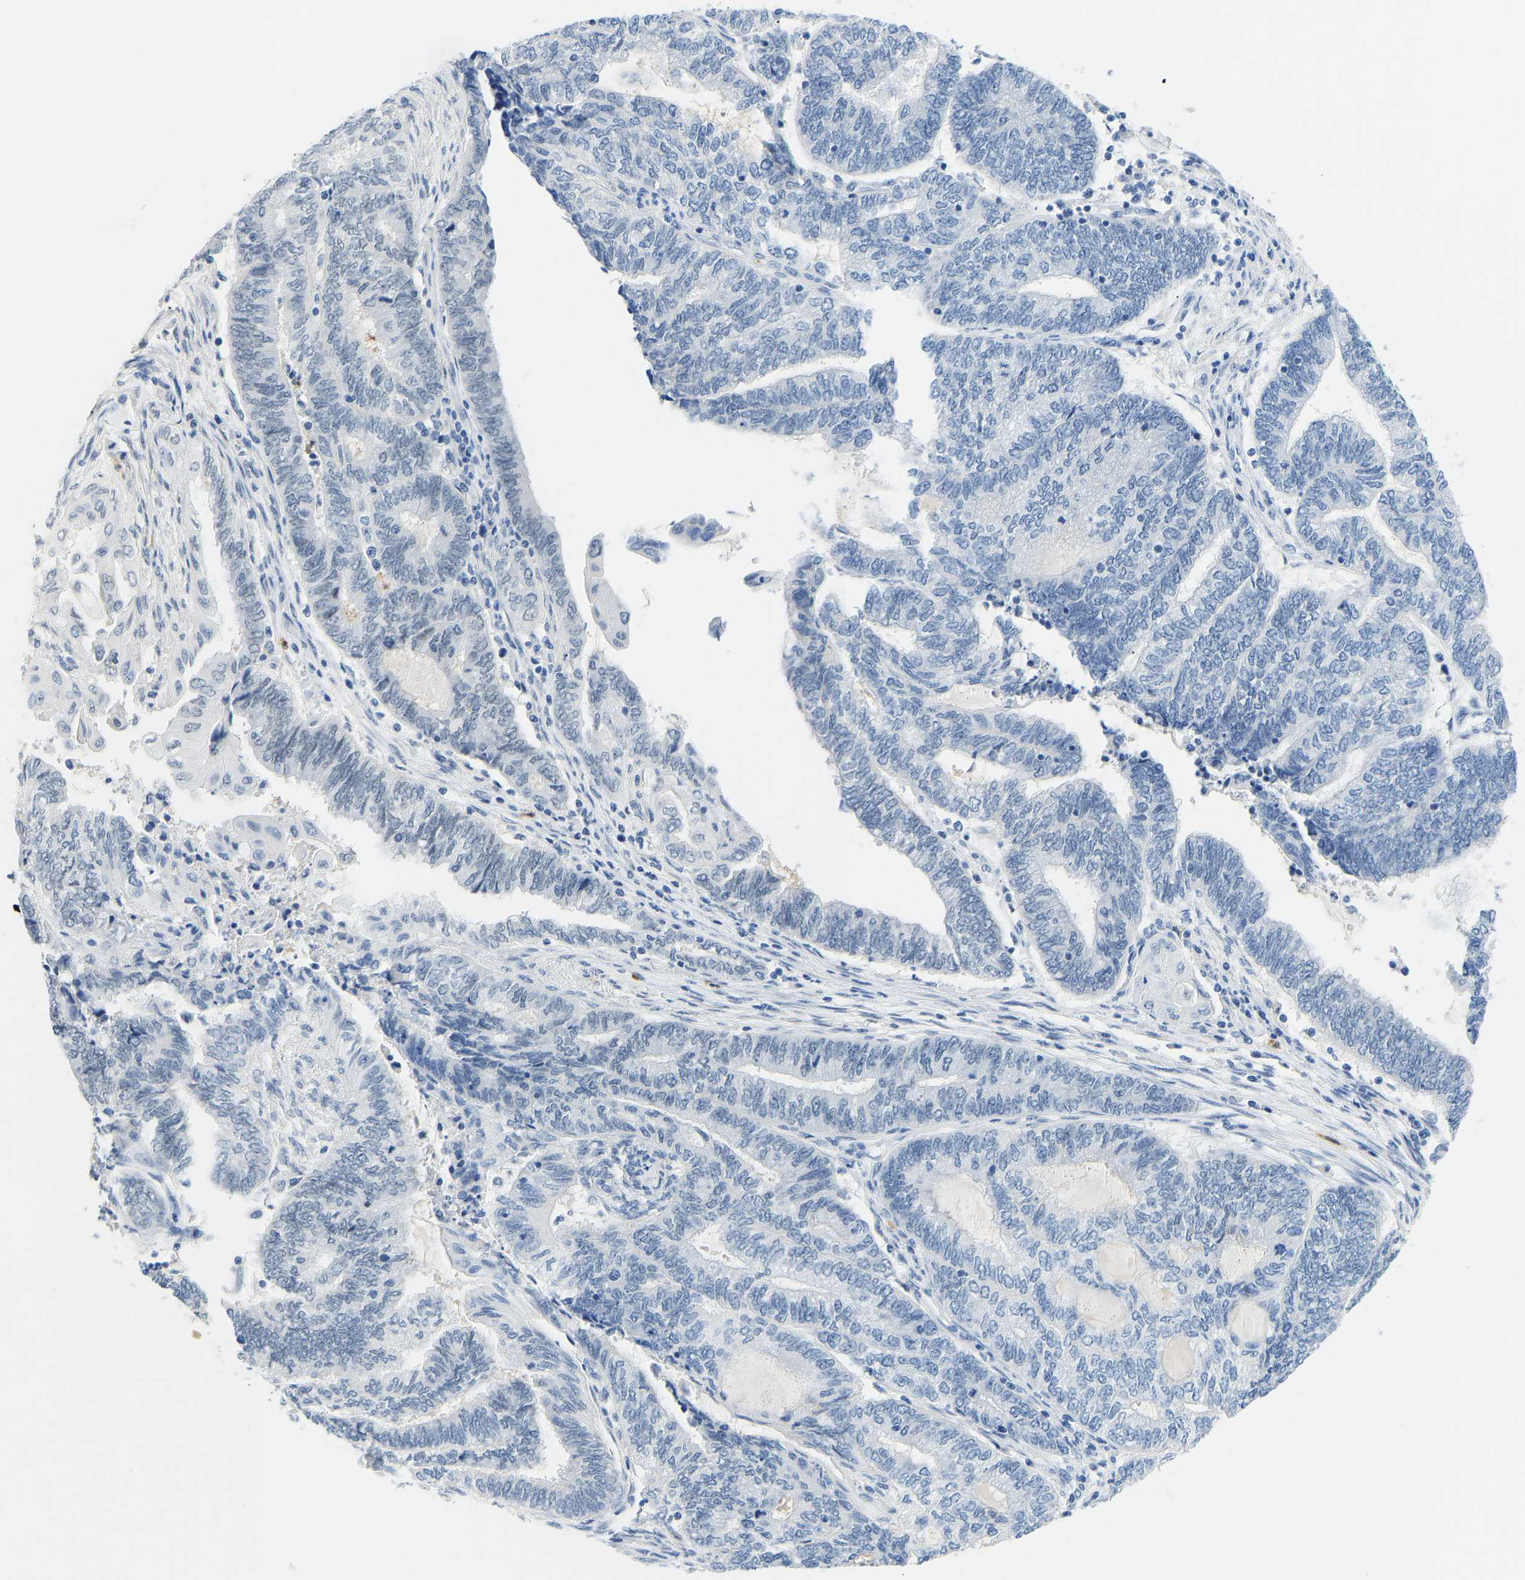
{"staining": {"intensity": "negative", "quantity": "none", "location": "none"}, "tissue": "endometrial cancer", "cell_type": "Tumor cells", "image_type": "cancer", "snomed": [{"axis": "morphology", "description": "Adenocarcinoma, NOS"}, {"axis": "topography", "description": "Uterus"}, {"axis": "topography", "description": "Endometrium"}], "caption": "The image reveals no staining of tumor cells in endometrial adenocarcinoma. (DAB (3,3'-diaminobenzidine) immunohistochemistry (IHC) visualized using brightfield microscopy, high magnification).", "gene": "TXNDC2", "patient": {"sex": "female", "age": 70}}